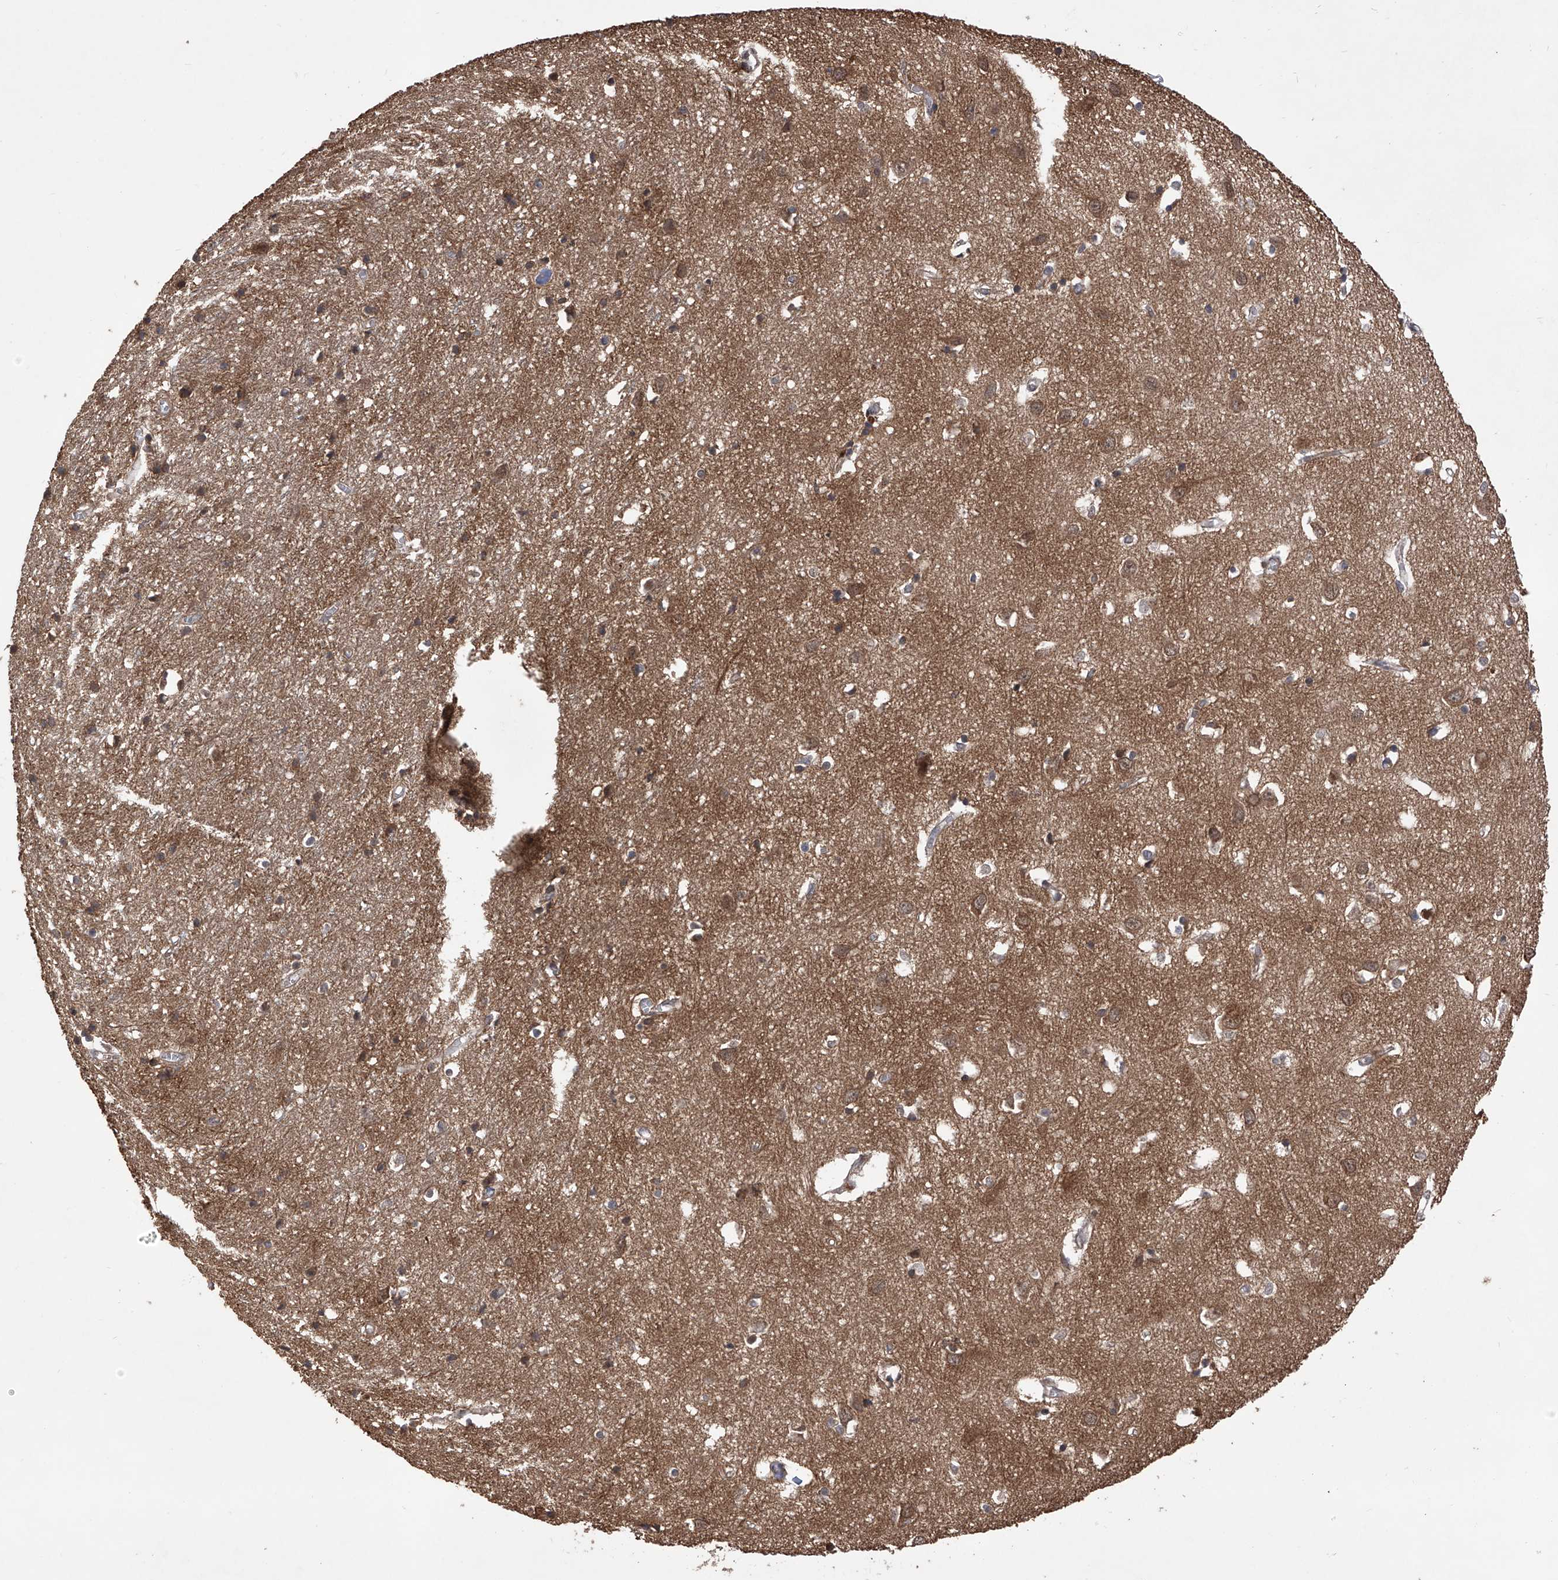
{"staining": {"intensity": "weak", "quantity": ">75%", "location": "cytoplasmic/membranous"}, "tissue": "cerebral cortex", "cell_type": "Endothelial cells", "image_type": "normal", "snomed": [{"axis": "morphology", "description": "Normal tissue, NOS"}, {"axis": "topography", "description": "Cerebral cortex"}], "caption": "Immunohistochemistry (IHC) of benign human cerebral cortex reveals low levels of weak cytoplasmic/membranous expression in approximately >75% of endothelial cells. The staining was performed using DAB (3,3'-diaminobenzidine) to visualize the protein expression in brown, while the nuclei were stained in blue with hematoxylin (Magnification: 20x).", "gene": "LYSMD4", "patient": {"sex": "female", "age": 64}}